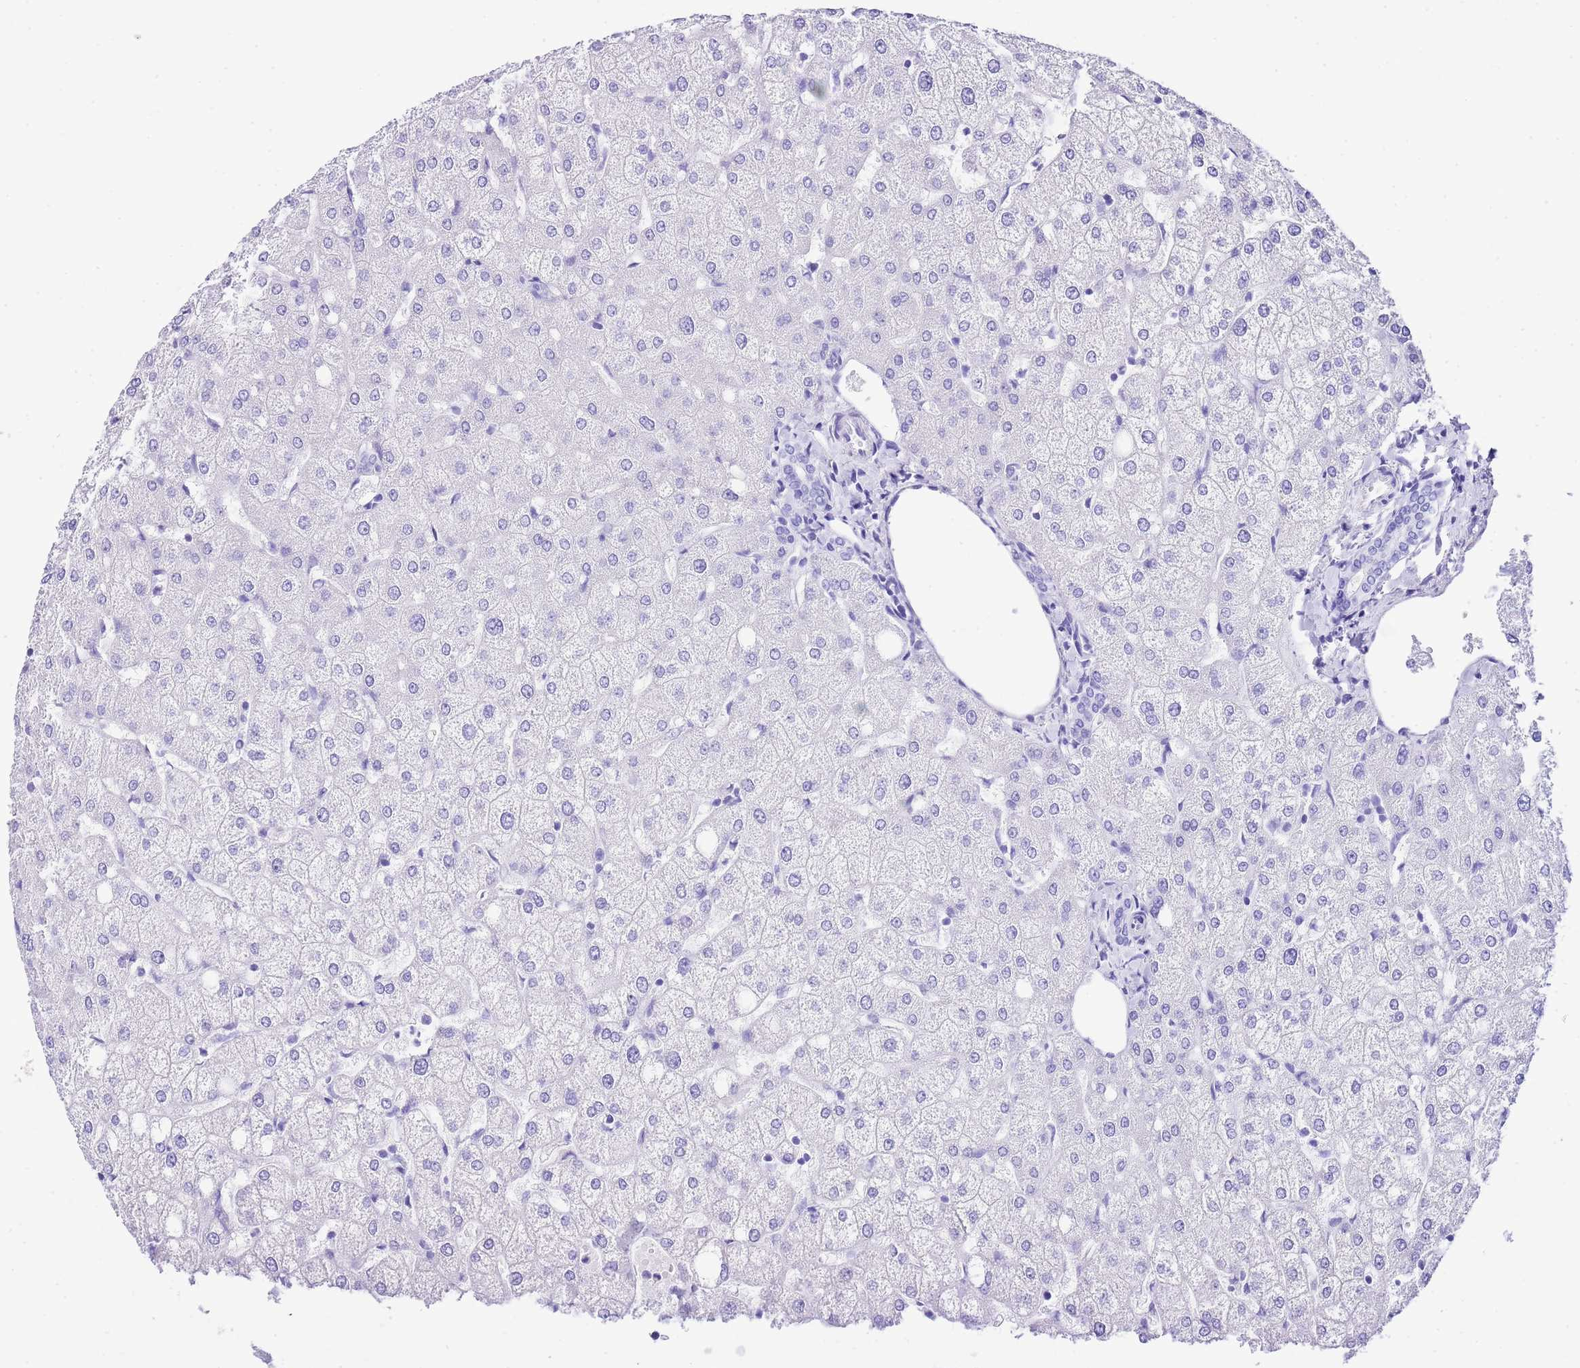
{"staining": {"intensity": "negative", "quantity": "none", "location": "none"}, "tissue": "liver", "cell_type": "Cholangiocytes", "image_type": "normal", "snomed": [{"axis": "morphology", "description": "Normal tissue, NOS"}, {"axis": "topography", "description": "Liver"}], "caption": "Benign liver was stained to show a protein in brown. There is no significant staining in cholangiocytes. (DAB (3,3'-diaminobenzidine) immunohistochemistry visualized using brightfield microscopy, high magnification).", "gene": "KCNC1", "patient": {"sex": "female", "age": 54}}